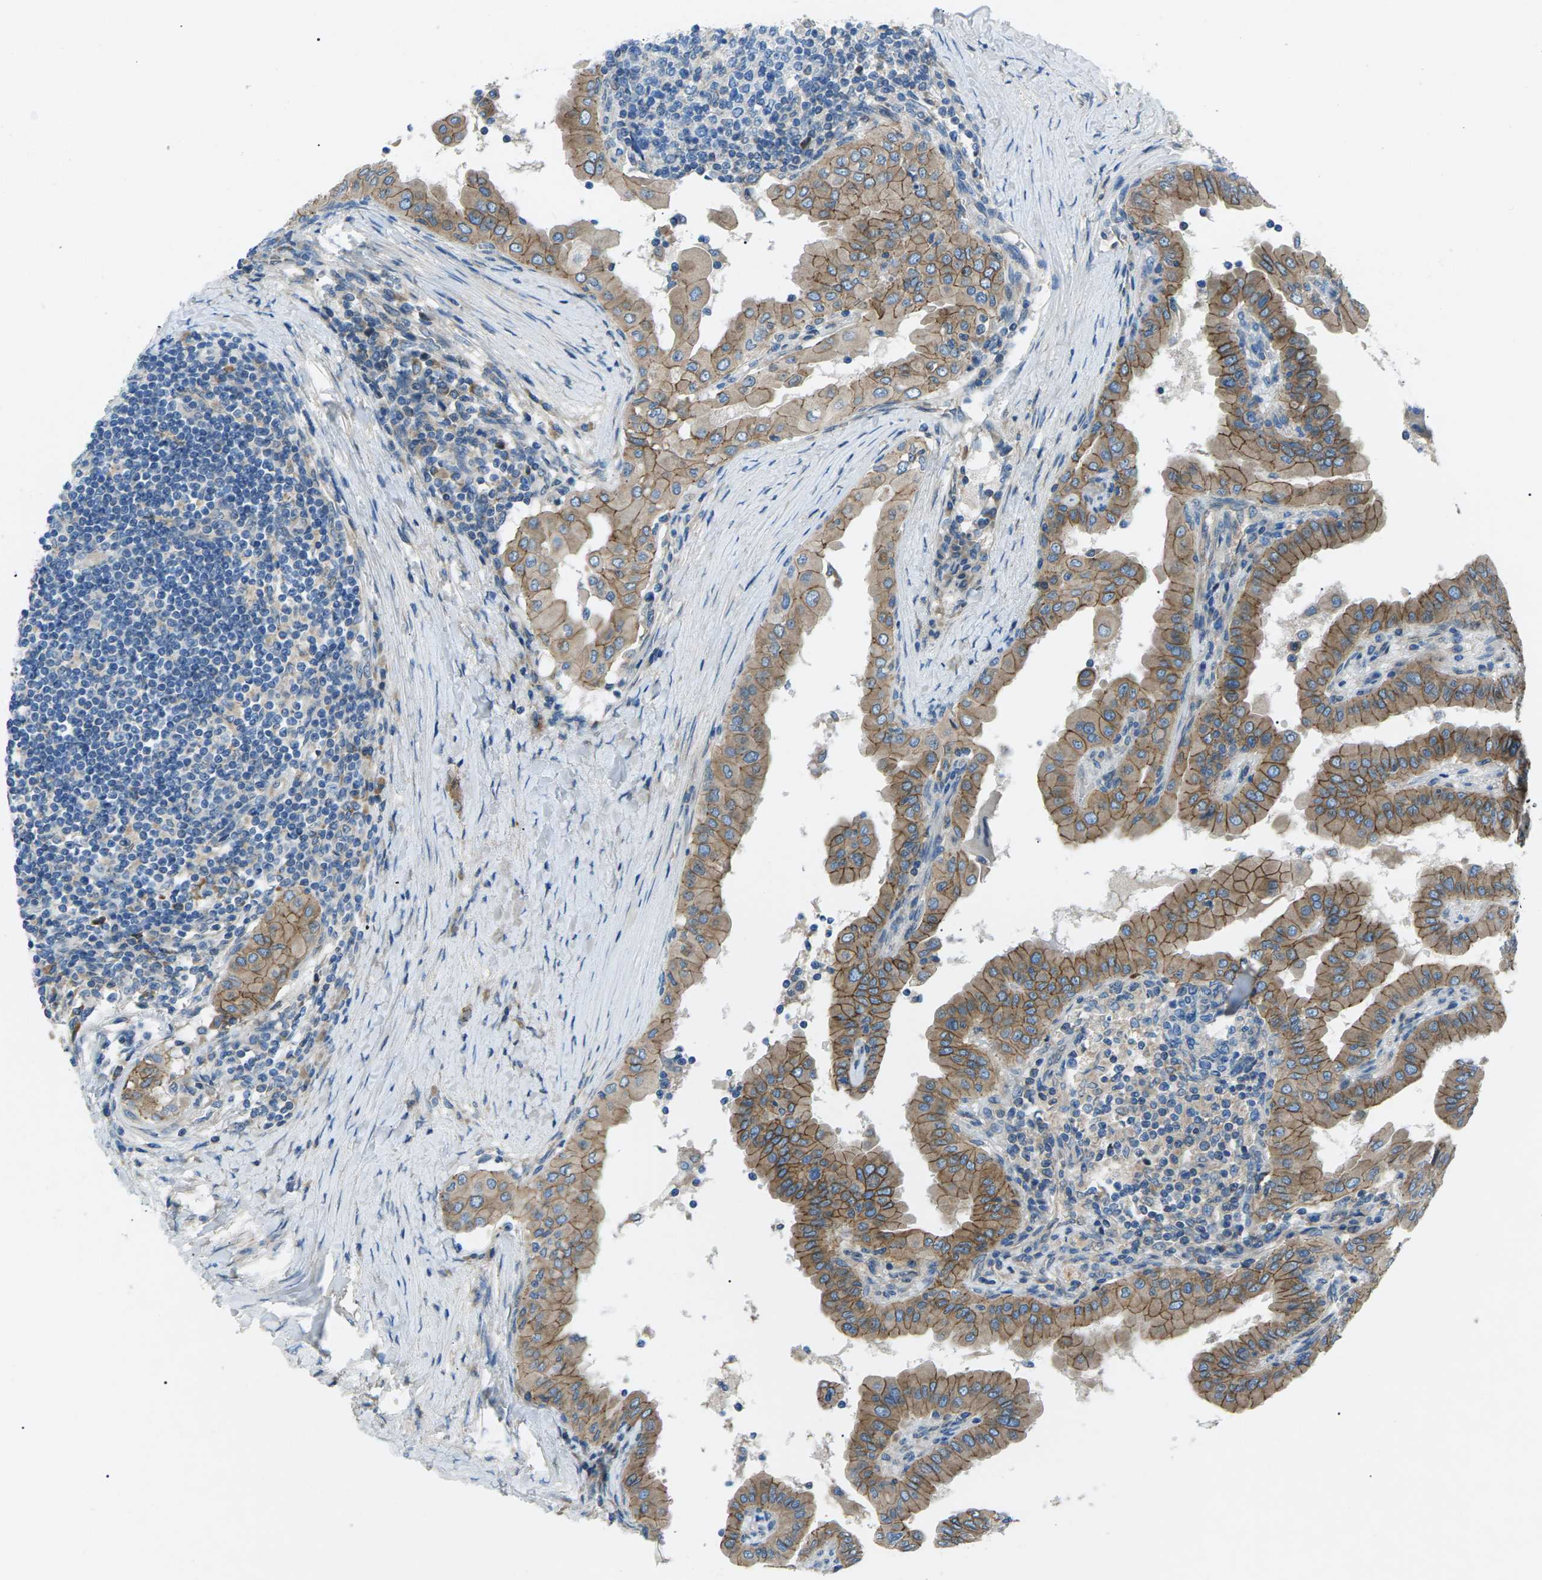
{"staining": {"intensity": "moderate", "quantity": ">75%", "location": "cytoplasmic/membranous"}, "tissue": "thyroid cancer", "cell_type": "Tumor cells", "image_type": "cancer", "snomed": [{"axis": "morphology", "description": "Papillary adenocarcinoma, NOS"}, {"axis": "topography", "description": "Thyroid gland"}], "caption": "About >75% of tumor cells in human thyroid cancer exhibit moderate cytoplasmic/membranous protein expression as visualized by brown immunohistochemical staining.", "gene": "ZDHHC24", "patient": {"sex": "male", "age": 33}}